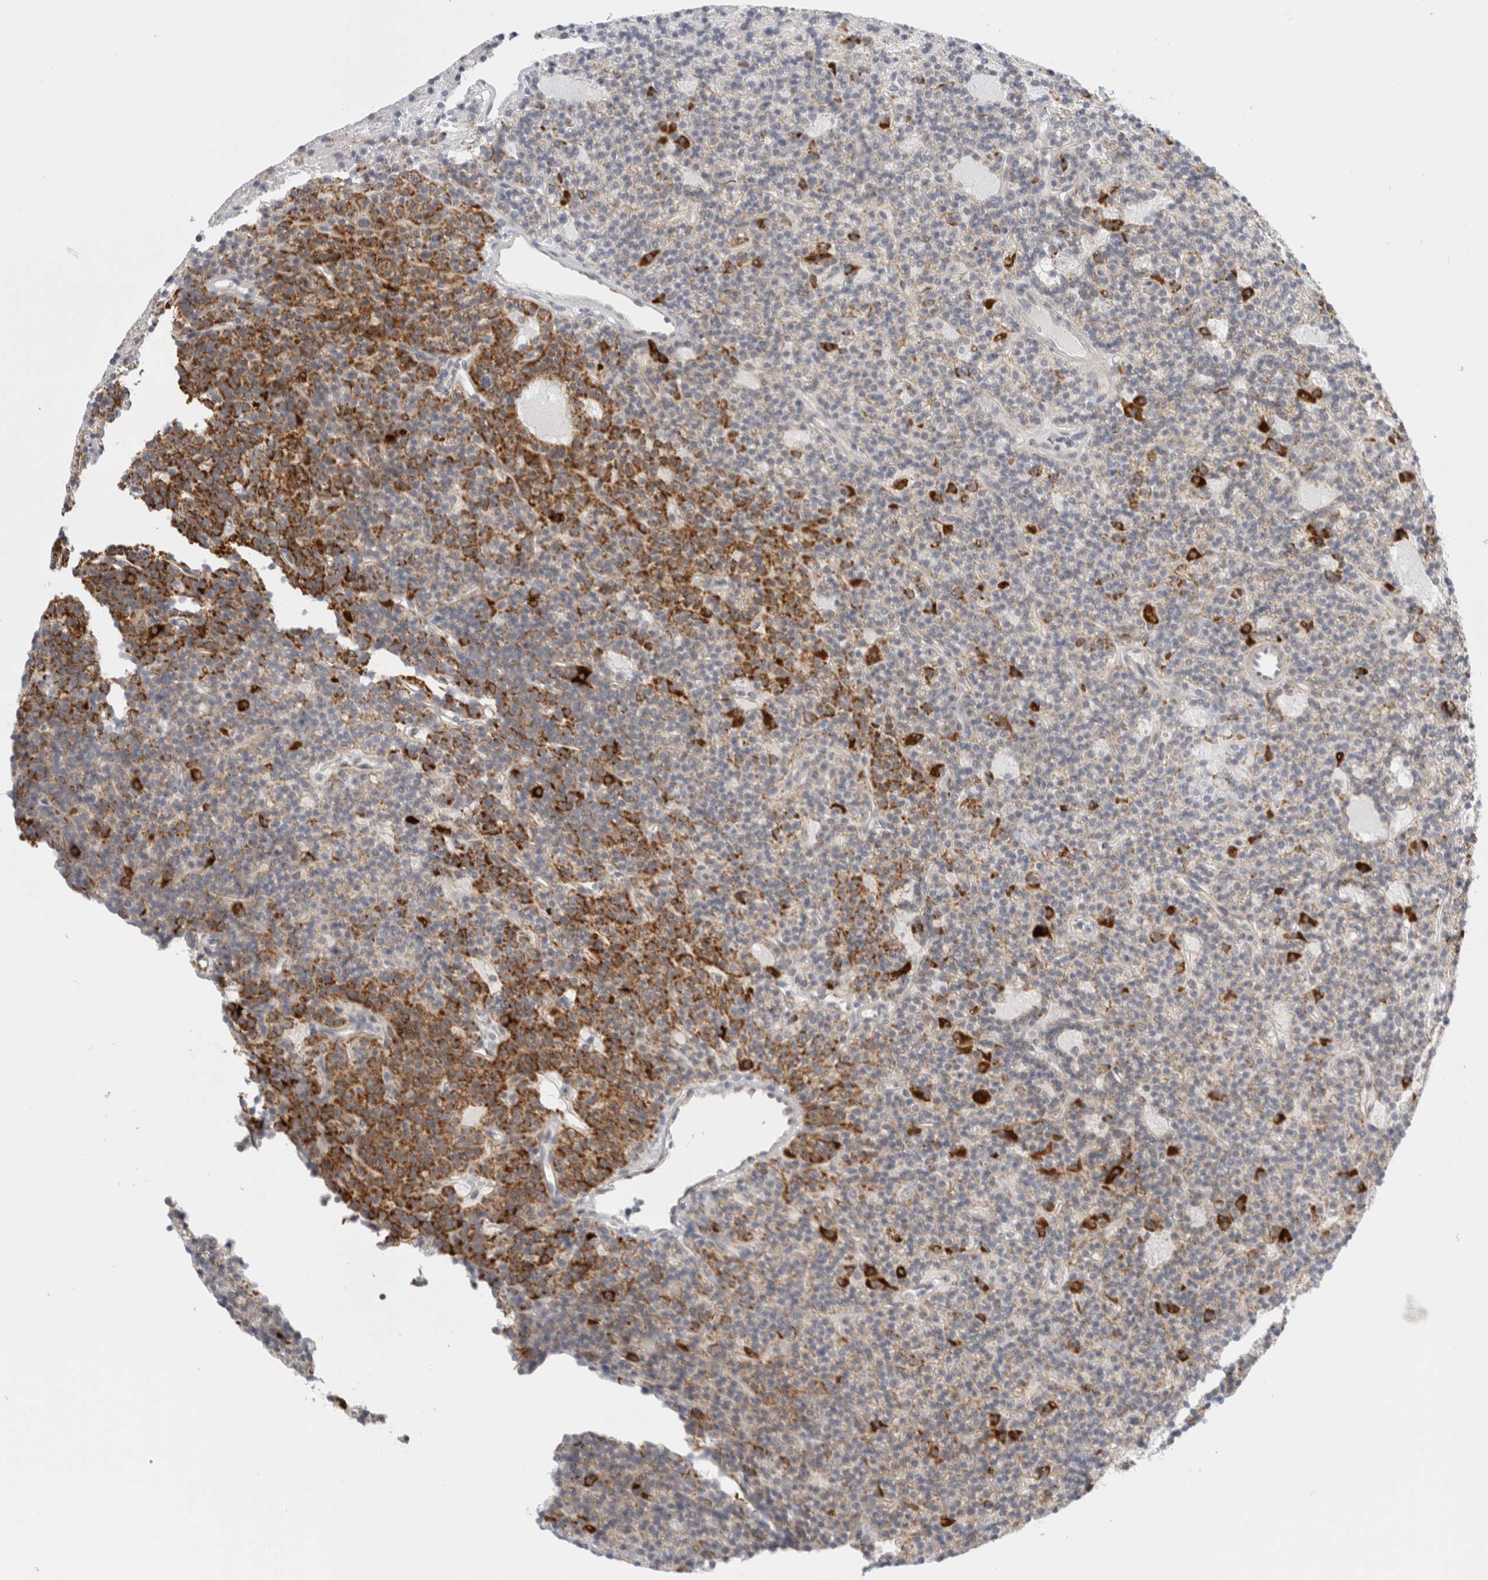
{"staining": {"intensity": "strong", "quantity": "25%-75%", "location": "cytoplasmic/membranous"}, "tissue": "parathyroid gland", "cell_type": "Glandular cells", "image_type": "normal", "snomed": [{"axis": "morphology", "description": "Normal tissue, NOS"}, {"axis": "topography", "description": "Parathyroid gland"}], "caption": "Strong cytoplasmic/membranous positivity is seen in approximately 25%-75% of glandular cells in benign parathyroid gland. (IHC, brightfield microscopy, high magnification).", "gene": "FAHD1", "patient": {"sex": "male", "age": 75}}